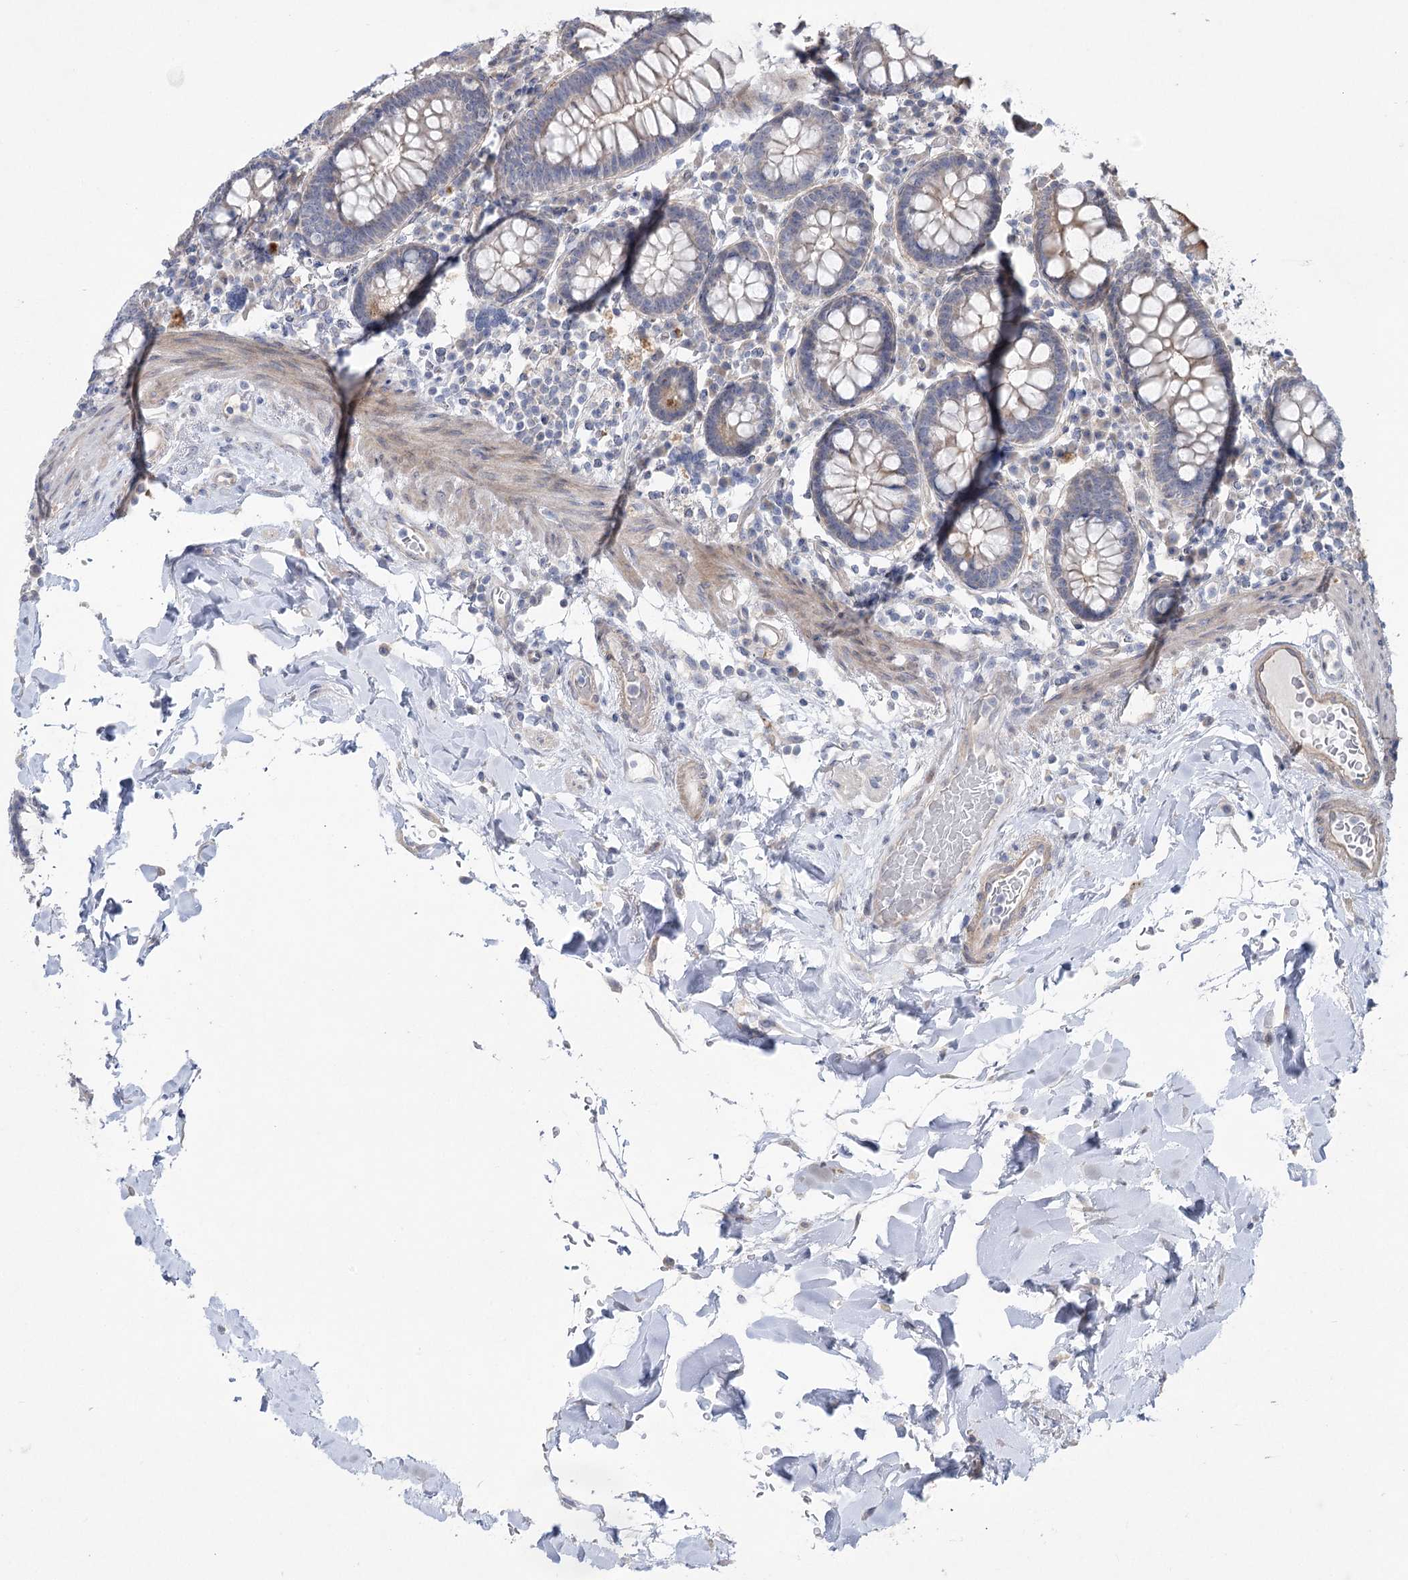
{"staining": {"intensity": "weak", "quantity": ">75%", "location": "cytoplasmic/membranous"}, "tissue": "colon", "cell_type": "Endothelial cells", "image_type": "normal", "snomed": [{"axis": "morphology", "description": "Normal tissue, NOS"}, {"axis": "topography", "description": "Colon"}], "caption": "A brown stain shows weak cytoplasmic/membranous expression of a protein in endothelial cells of unremarkable human colon.", "gene": "SCN11A", "patient": {"sex": "female", "age": 79}}